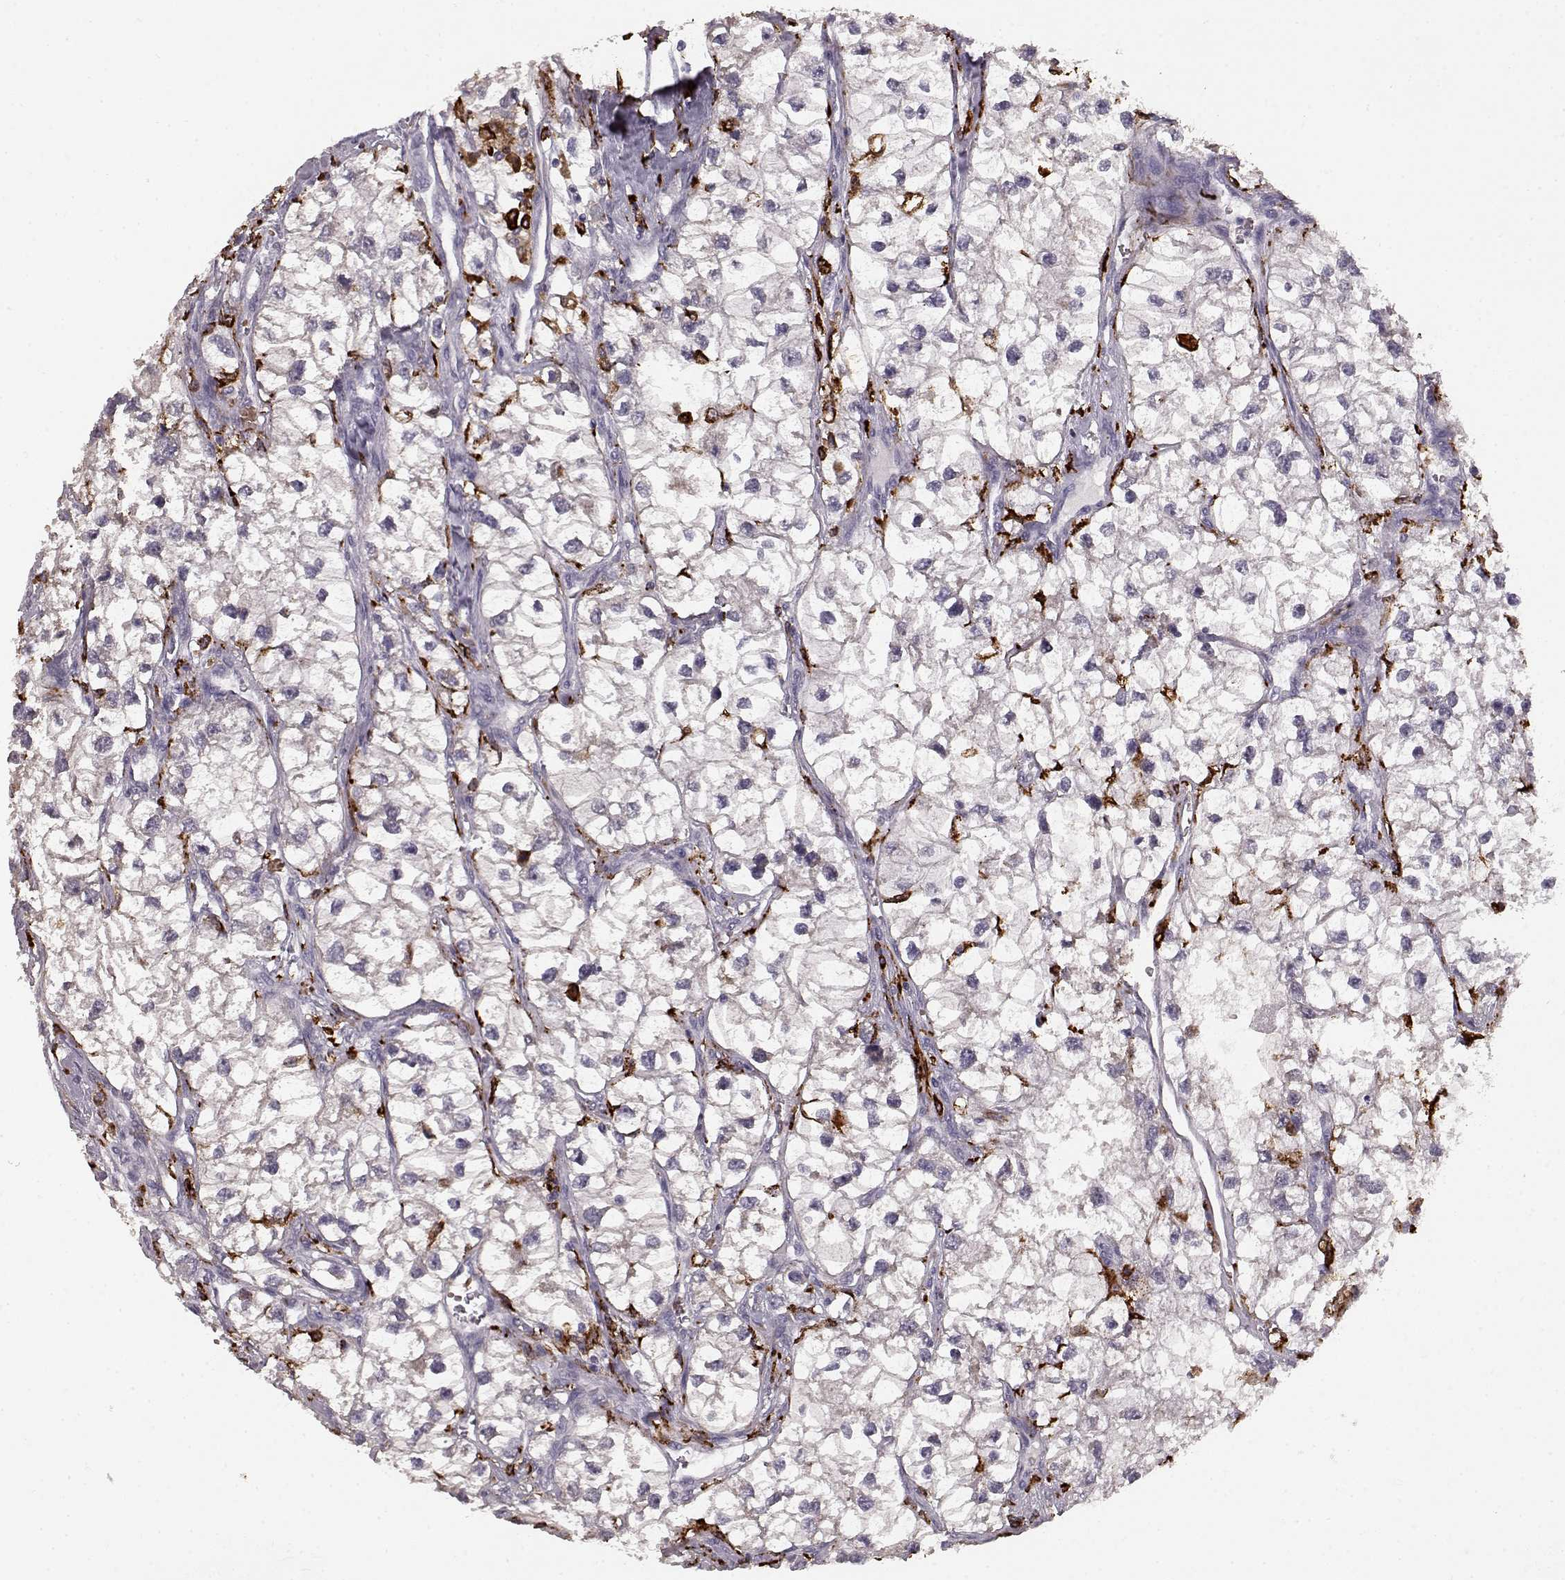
{"staining": {"intensity": "negative", "quantity": "none", "location": "none"}, "tissue": "renal cancer", "cell_type": "Tumor cells", "image_type": "cancer", "snomed": [{"axis": "morphology", "description": "Adenocarcinoma, NOS"}, {"axis": "topography", "description": "Kidney"}], "caption": "IHC of human renal adenocarcinoma displays no positivity in tumor cells.", "gene": "CCNF", "patient": {"sex": "male", "age": 59}}